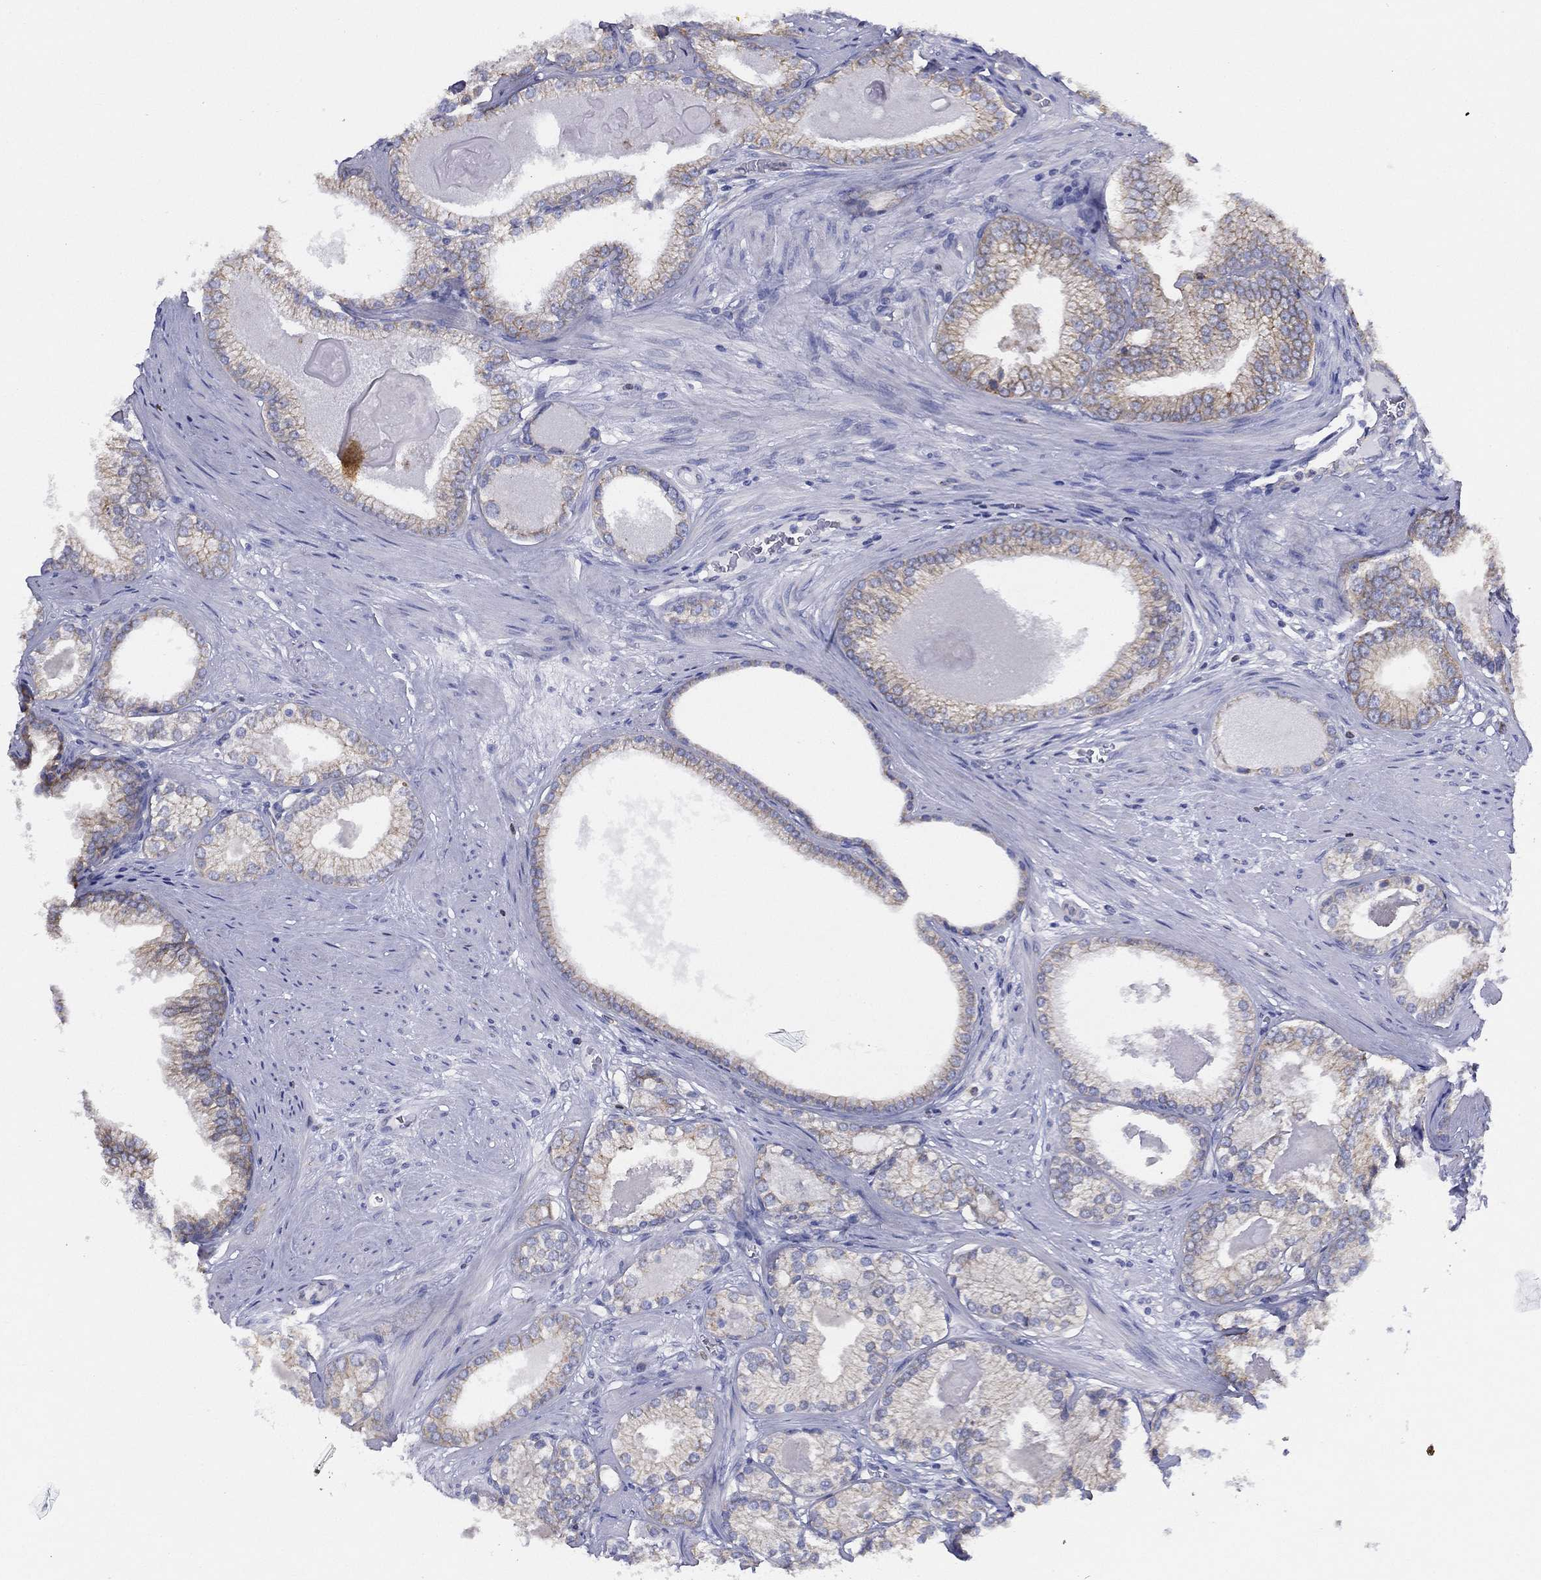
{"staining": {"intensity": "weak", "quantity": ">75%", "location": "cytoplasmic/membranous"}, "tissue": "prostate cancer", "cell_type": "Tumor cells", "image_type": "cancer", "snomed": [{"axis": "morphology", "description": "Adenocarcinoma, High grade"}, {"axis": "topography", "description": "Prostate and seminal vesicle, NOS"}], "caption": "The histopathology image demonstrates immunohistochemical staining of prostate cancer. There is weak cytoplasmic/membranous positivity is appreciated in approximately >75% of tumor cells. (Stains: DAB in brown, nuclei in blue, Microscopy: brightfield microscopy at high magnification).", "gene": "ZNF223", "patient": {"sex": "male", "age": 62}}